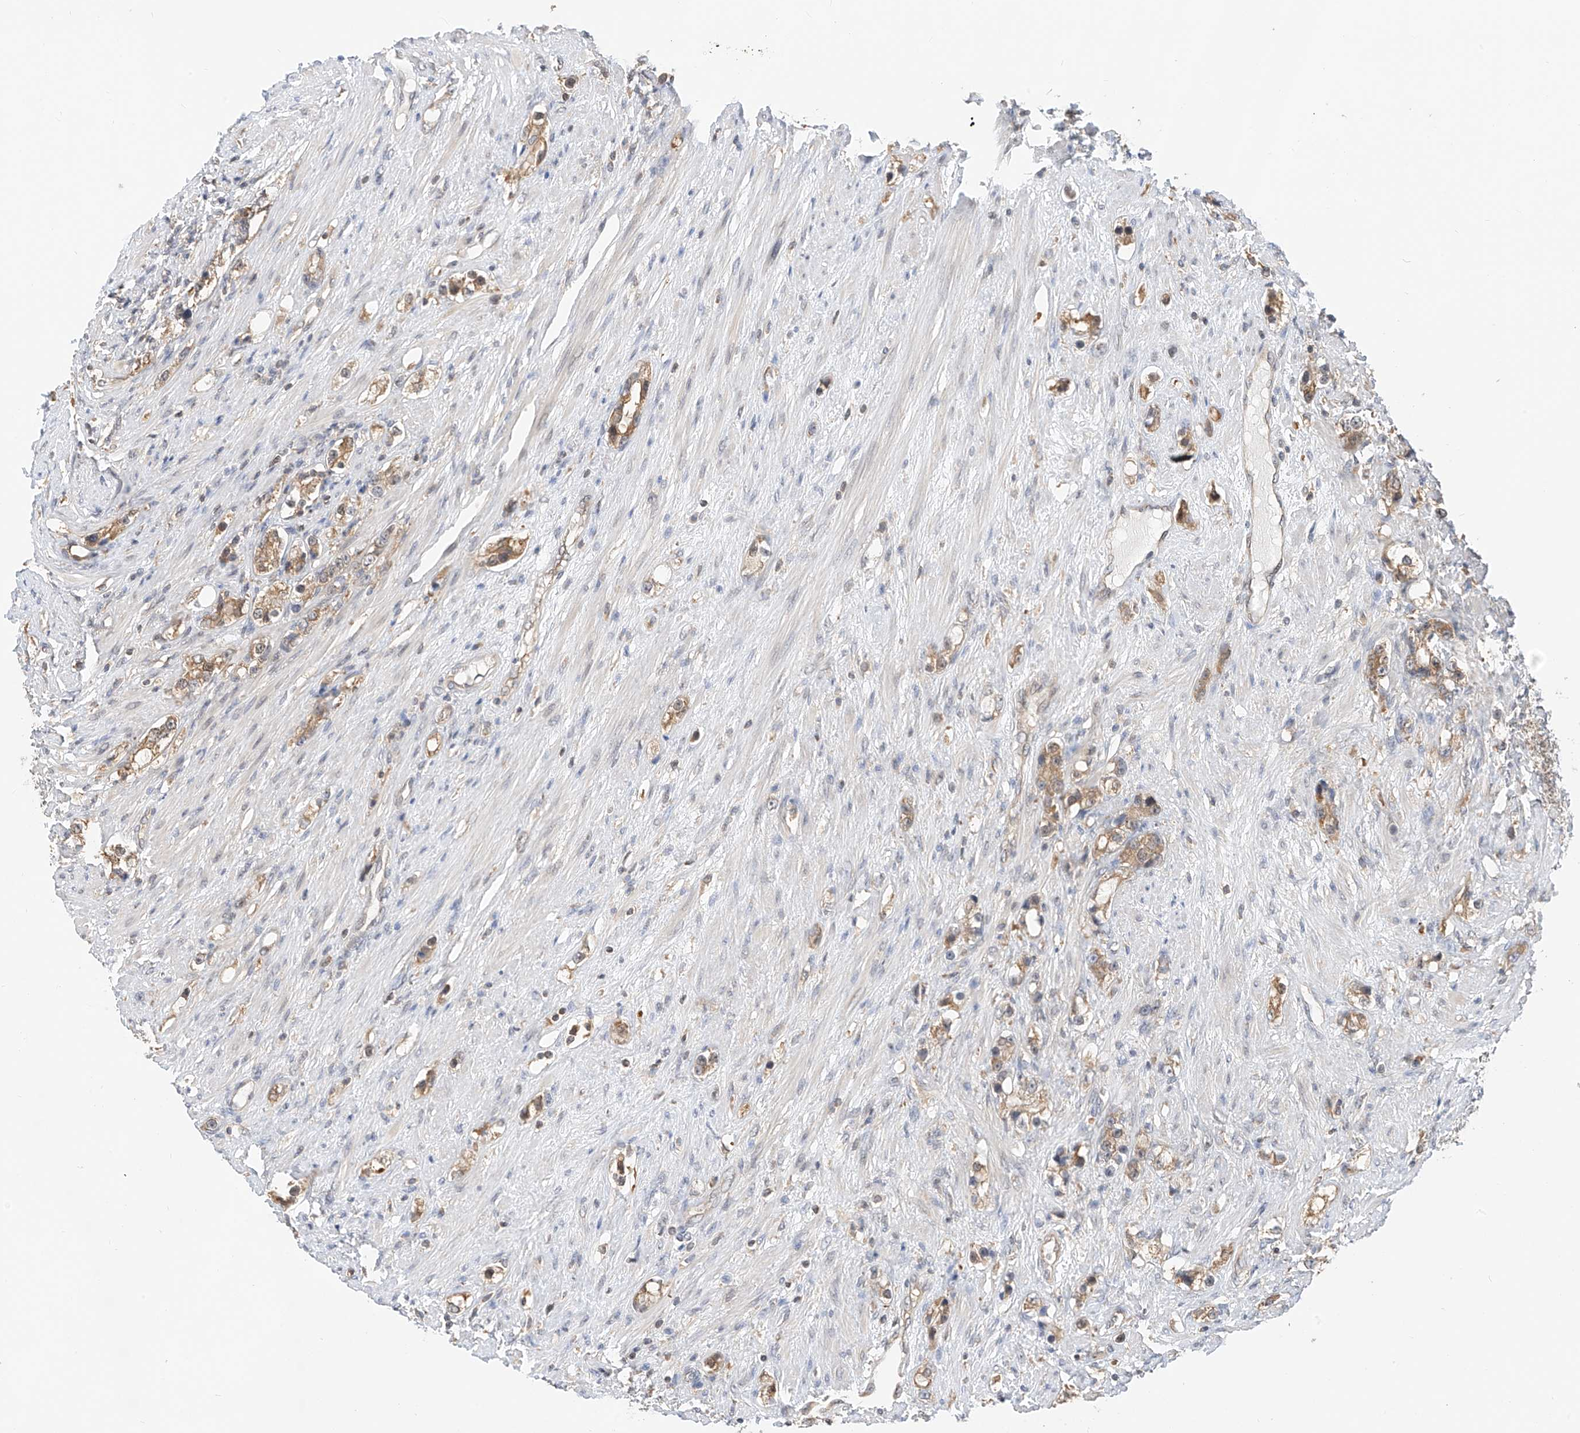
{"staining": {"intensity": "moderate", "quantity": ">75%", "location": "cytoplasmic/membranous"}, "tissue": "prostate cancer", "cell_type": "Tumor cells", "image_type": "cancer", "snomed": [{"axis": "morphology", "description": "Adenocarcinoma, High grade"}, {"axis": "topography", "description": "Prostate"}], "caption": "This micrograph exhibits prostate adenocarcinoma (high-grade) stained with IHC to label a protein in brown. The cytoplasmic/membranous of tumor cells show moderate positivity for the protein. Nuclei are counter-stained blue.", "gene": "PPA2", "patient": {"sex": "male", "age": 63}}